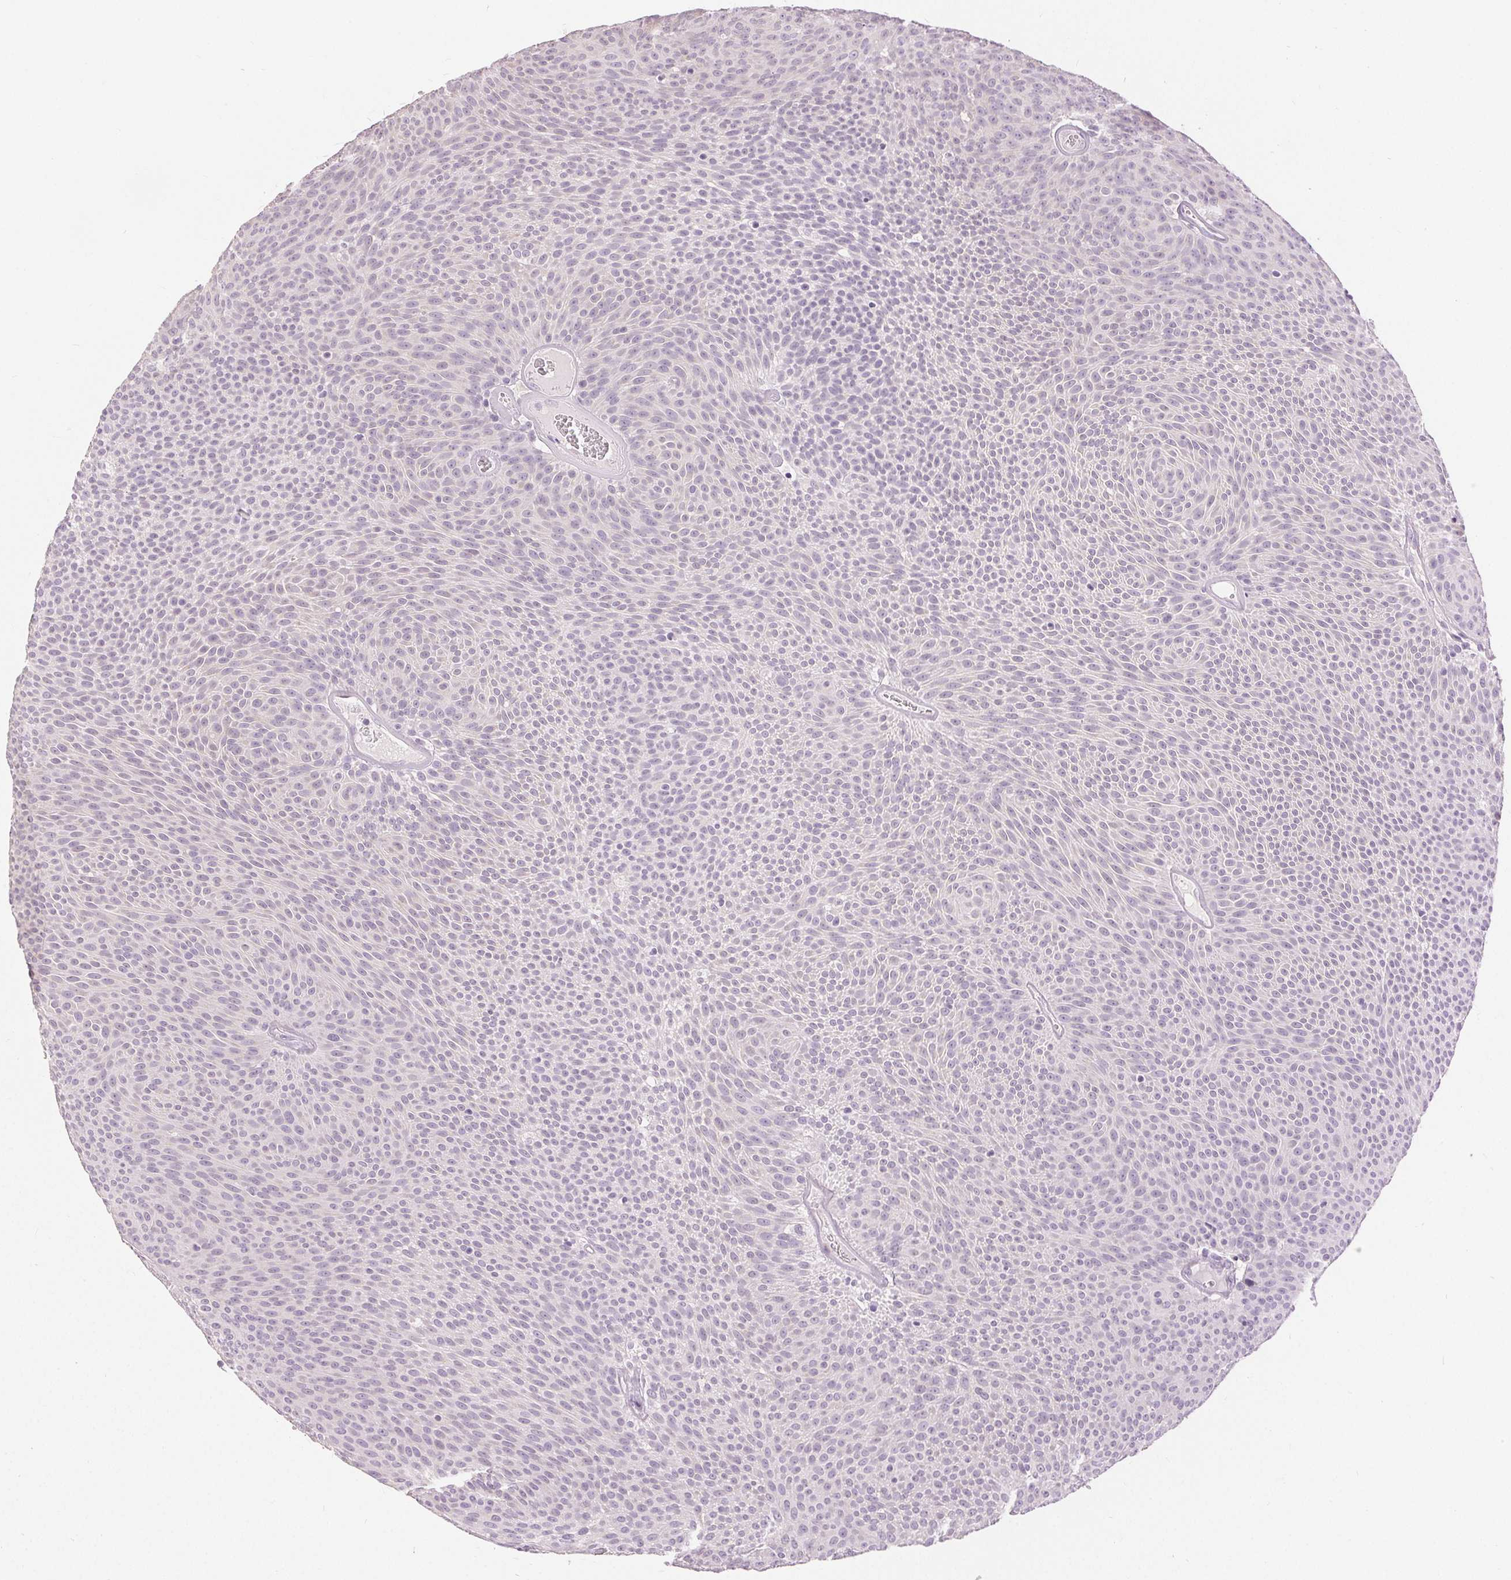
{"staining": {"intensity": "negative", "quantity": "none", "location": "none"}, "tissue": "urothelial cancer", "cell_type": "Tumor cells", "image_type": "cancer", "snomed": [{"axis": "morphology", "description": "Urothelial carcinoma, Low grade"}, {"axis": "topography", "description": "Urinary bladder"}], "caption": "Histopathology image shows no protein positivity in tumor cells of urothelial cancer tissue.", "gene": "DSG3", "patient": {"sex": "male", "age": 77}}